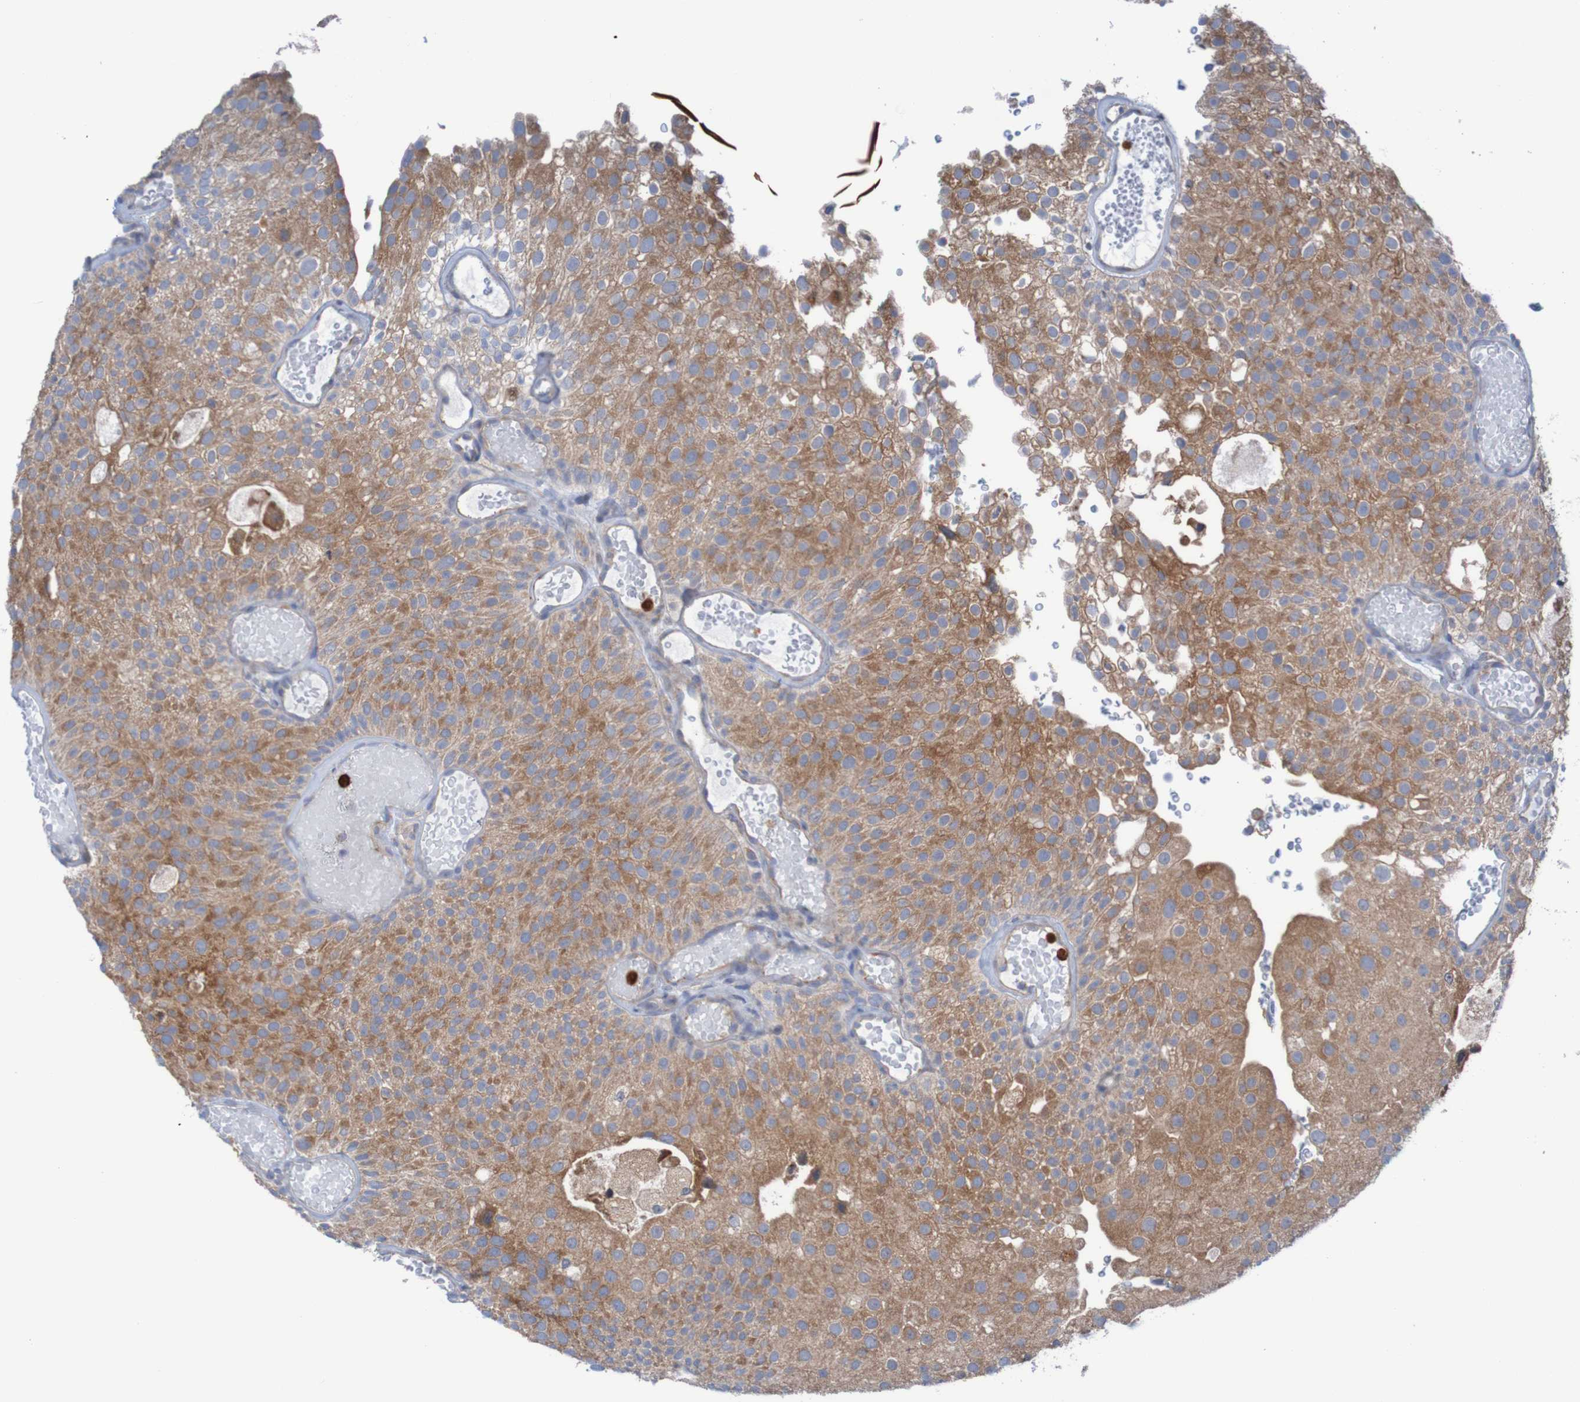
{"staining": {"intensity": "moderate", "quantity": ">75%", "location": "cytoplasmic/membranous"}, "tissue": "urothelial cancer", "cell_type": "Tumor cells", "image_type": "cancer", "snomed": [{"axis": "morphology", "description": "Urothelial carcinoma, Low grade"}, {"axis": "topography", "description": "Urinary bladder"}], "caption": "Immunohistochemistry histopathology image of human urothelial carcinoma (low-grade) stained for a protein (brown), which reveals medium levels of moderate cytoplasmic/membranous expression in approximately >75% of tumor cells.", "gene": "PARP4", "patient": {"sex": "male", "age": 78}}